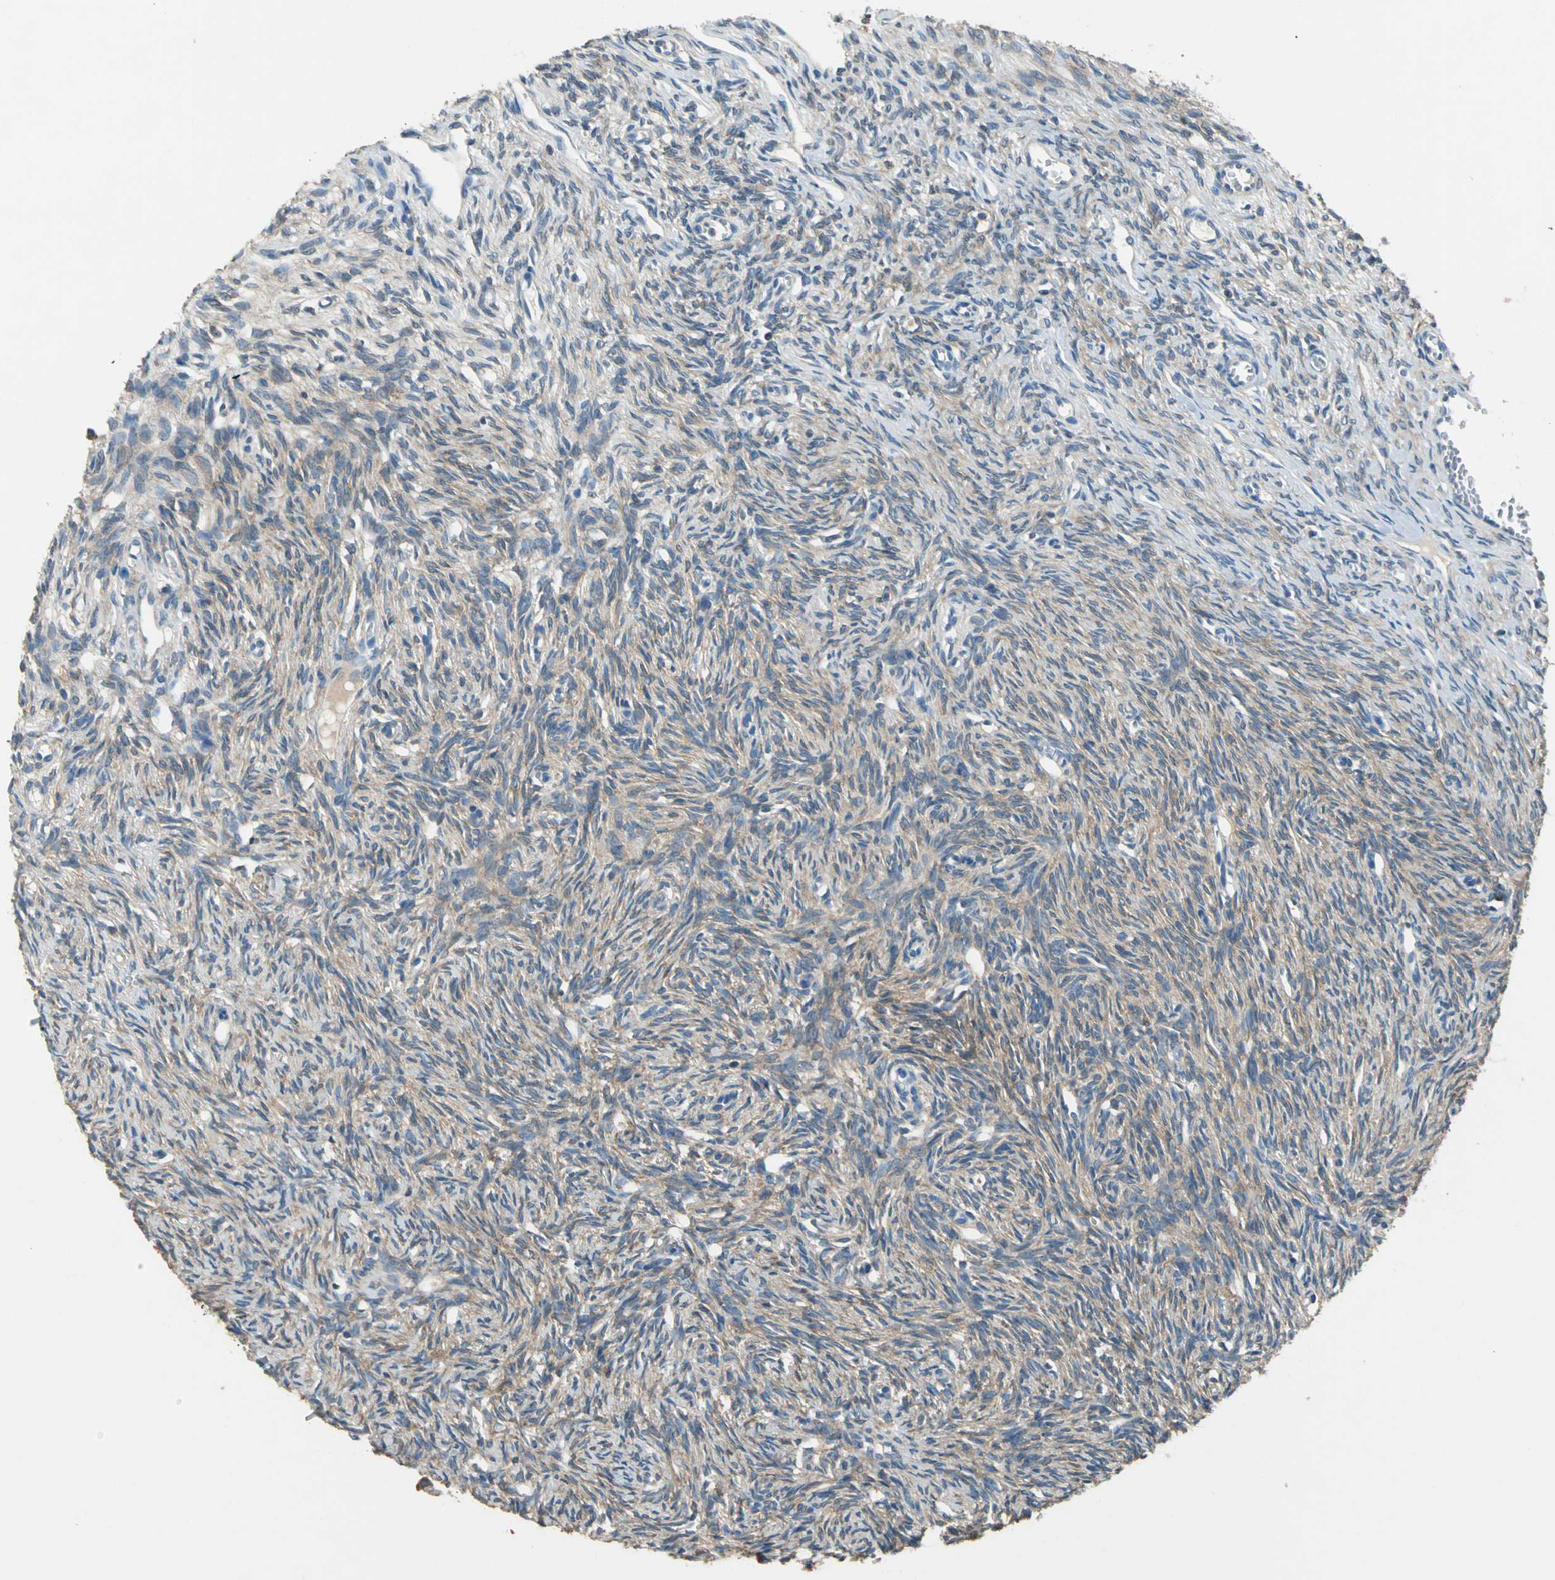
{"staining": {"intensity": "moderate", "quantity": ">75%", "location": "cytoplasmic/membranous"}, "tissue": "ovary", "cell_type": "Follicle cells", "image_type": "normal", "snomed": [{"axis": "morphology", "description": "Normal tissue, NOS"}, {"axis": "topography", "description": "Ovary"}], "caption": "Moderate cytoplasmic/membranous positivity is seen in approximately >75% of follicle cells in unremarkable ovary. The protein of interest is shown in brown color, while the nuclei are stained blue.", "gene": "PRKCA", "patient": {"sex": "female", "age": 33}}